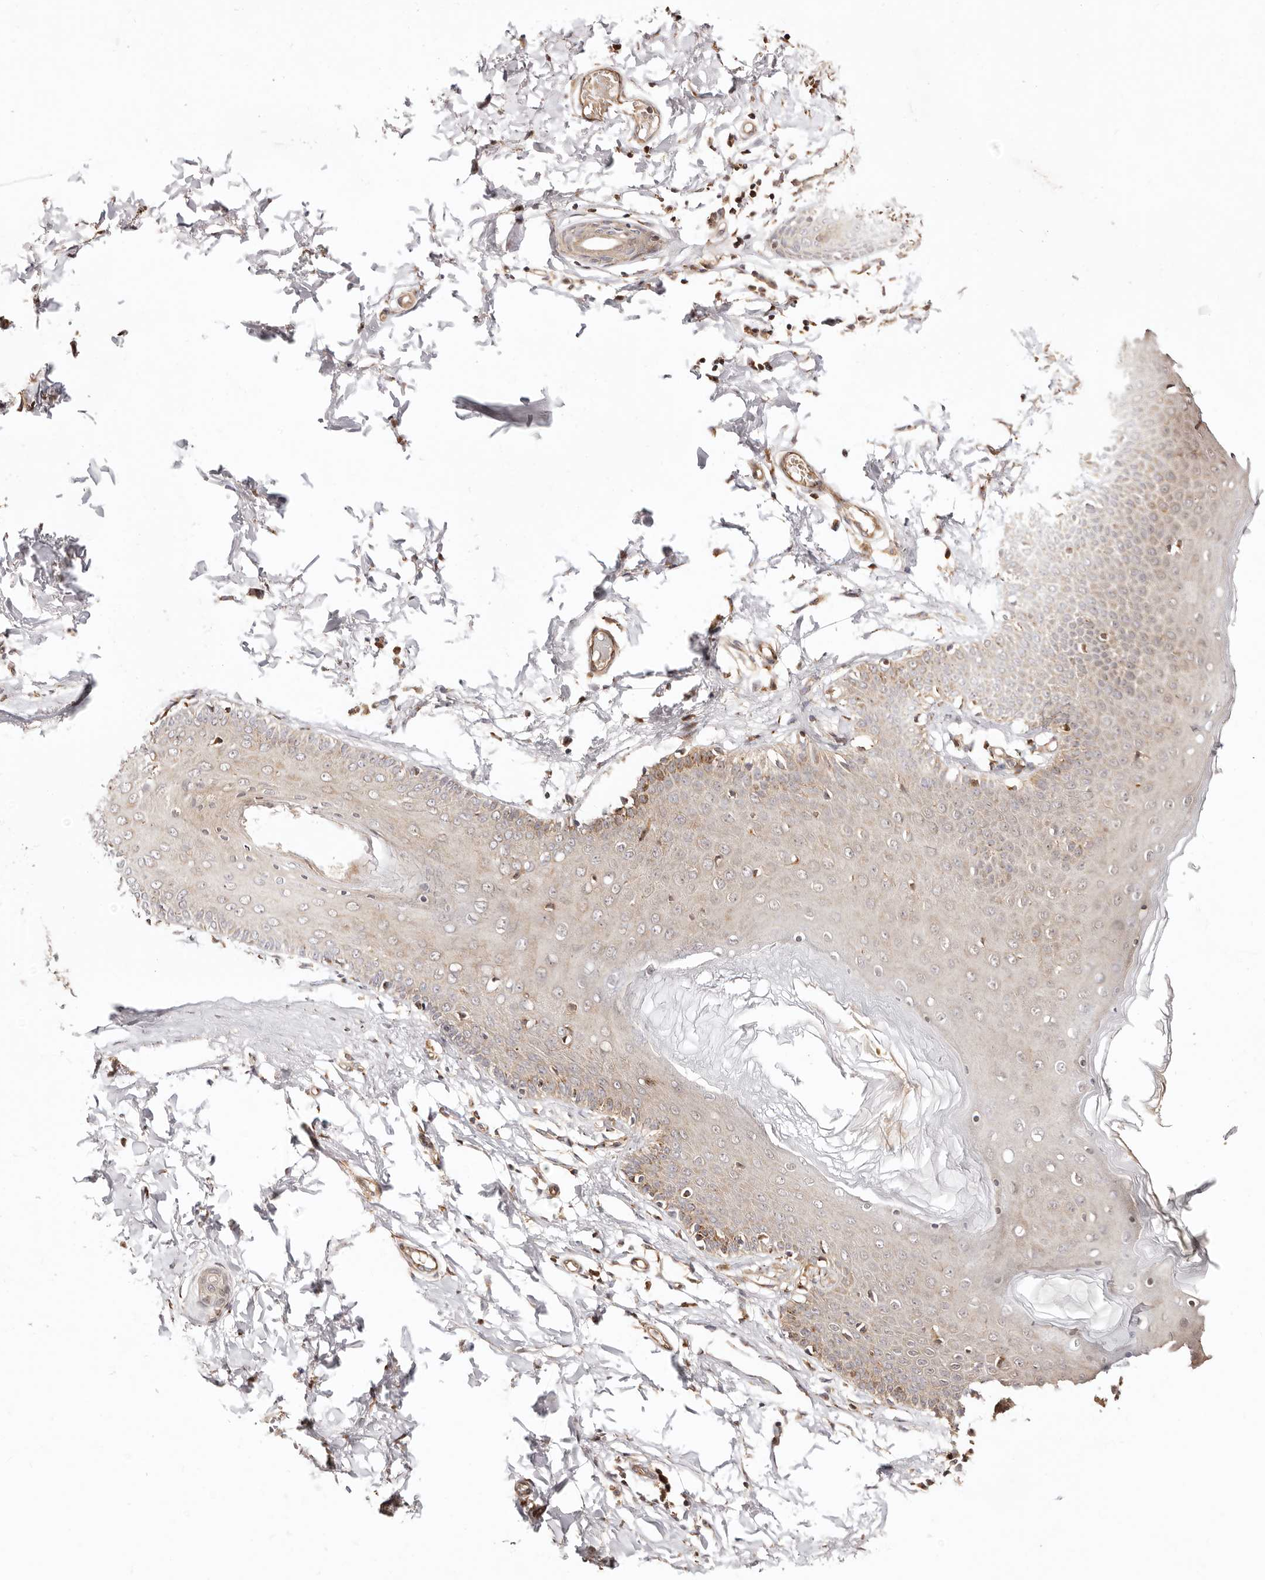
{"staining": {"intensity": "moderate", "quantity": "<25%", "location": "cytoplasmic/membranous"}, "tissue": "skin", "cell_type": "Epidermal cells", "image_type": "normal", "snomed": [{"axis": "morphology", "description": "Normal tissue, NOS"}, {"axis": "topography", "description": "Vulva"}], "caption": "Epidermal cells demonstrate moderate cytoplasmic/membranous staining in about <25% of cells in unremarkable skin. (Brightfield microscopy of DAB IHC at high magnification).", "gene": "MAPK1", "patient": {"sex": "female", "age": 66}}